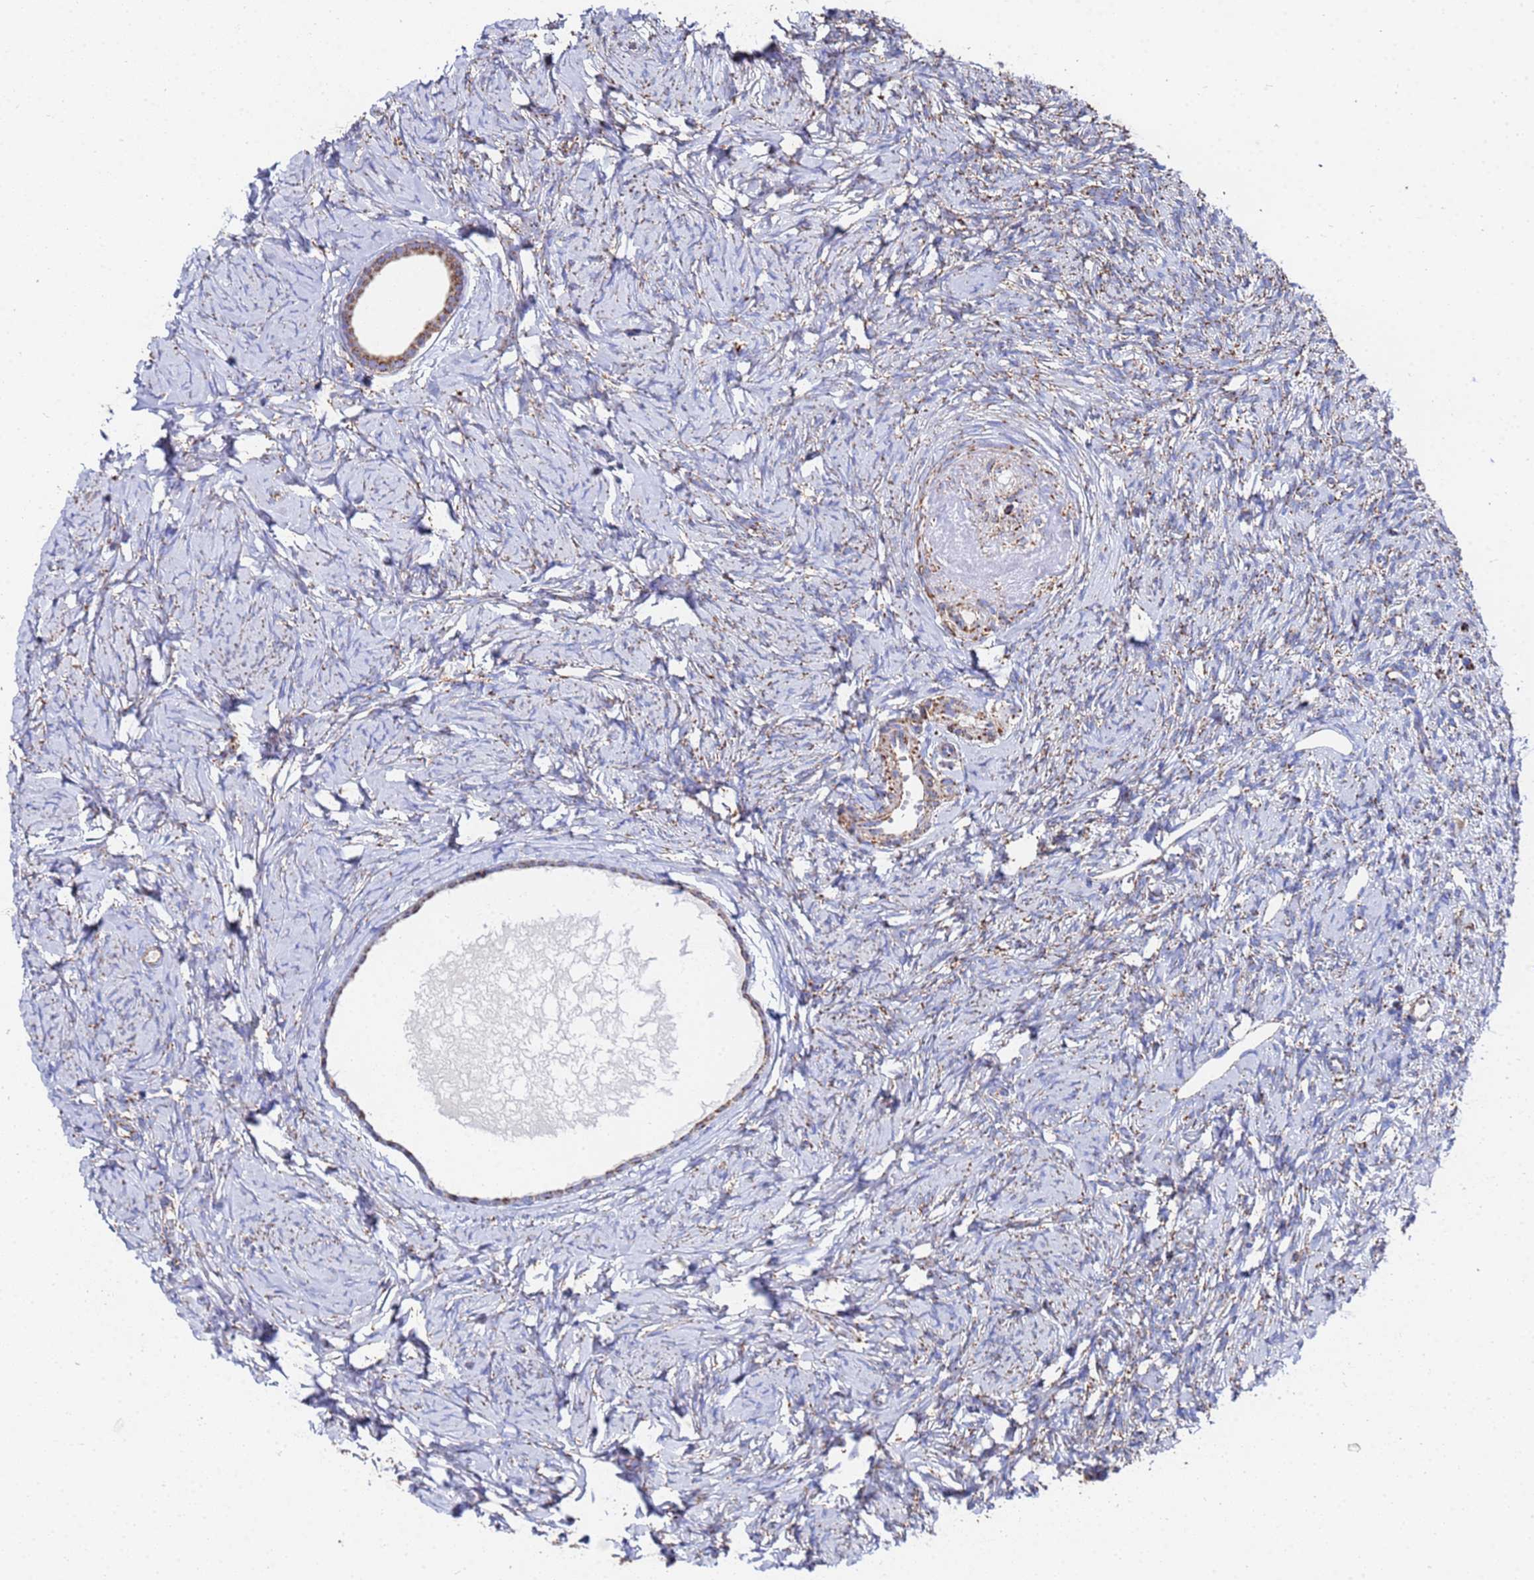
{"staining": {"intensity": "moderate", "quantity": ">75%", "location": "cytoplasmic/membranous"}, "tissue": "ovary", "cell_type": "Follicle cells", "image_type": "normal", "snomed": [{"axis": "morphology", "description": "Normal tissue, NOS"}, {"axis": "topography", "description": "Ovary"}], "caption": "Ovary stained with DAB immunohistochemistry reveals medium levels of moderate cytoplasmic/membranous expression in about >75% of follicle cells.", "gene": "GLUD1", "patient": {"sex": "female", "age": 51}}